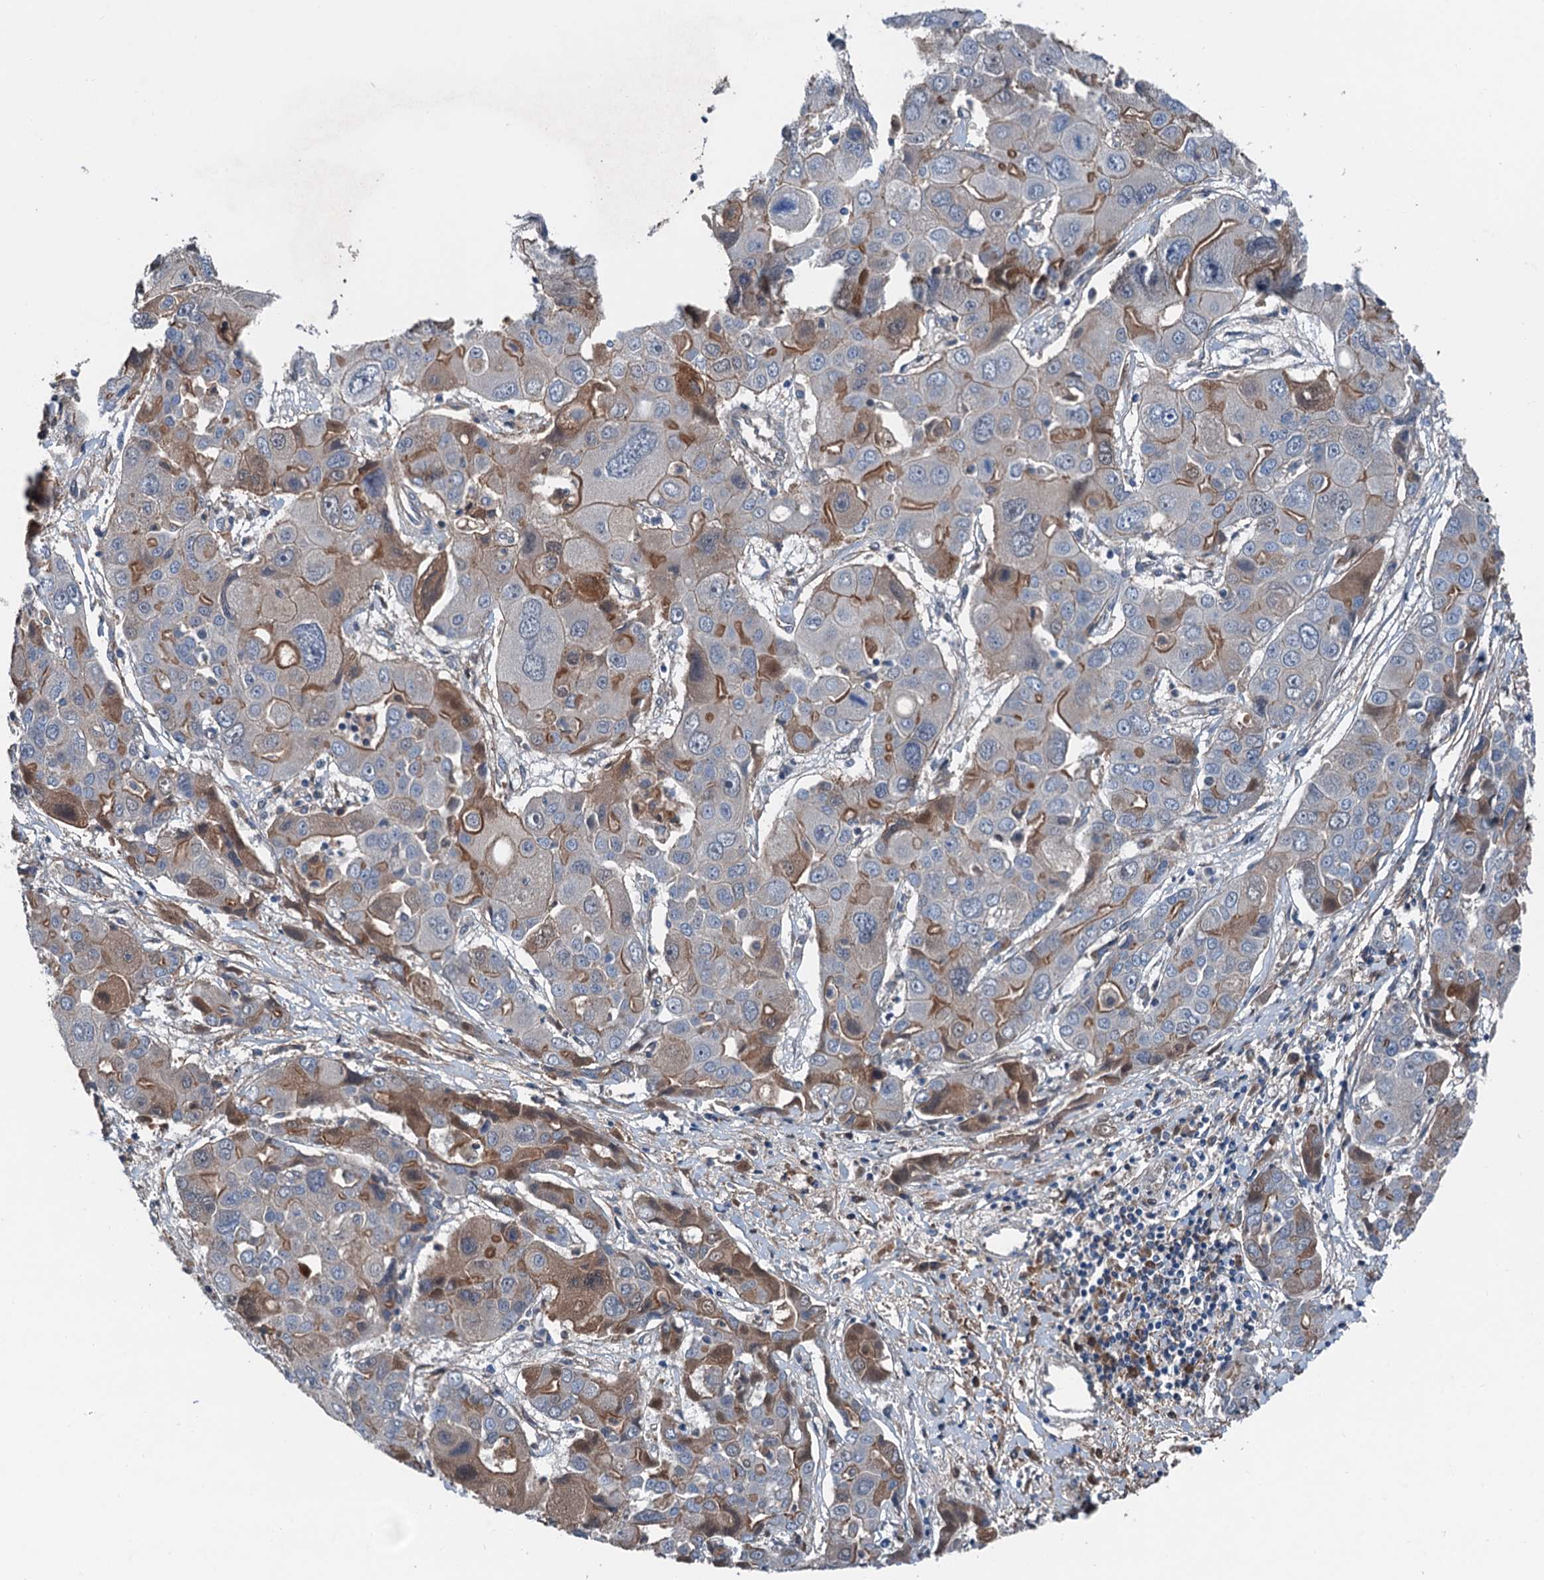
{"staining": {"intensity": "moderate", "quantity": "25%-75%", "location": "cytoplasmic/membranous"}, "tissue": "liver cancer", "cell_type": "Tumor cells", "image_type": "cancer", "snomed": [{"axis": "morphology", "description": "Cholangiocarcinoma"}, {"axis": "topography", "description": "Liver"}], "caption": "Immunohistochemistry (DAB) staining of human liver cholangiocarcinoma shows moderate cytoplasmic/membranous protein expression in about 25%-75% of tumor cells.", "gene": "SLC2A10", "patient": {"sex": "male", "age": 67}}